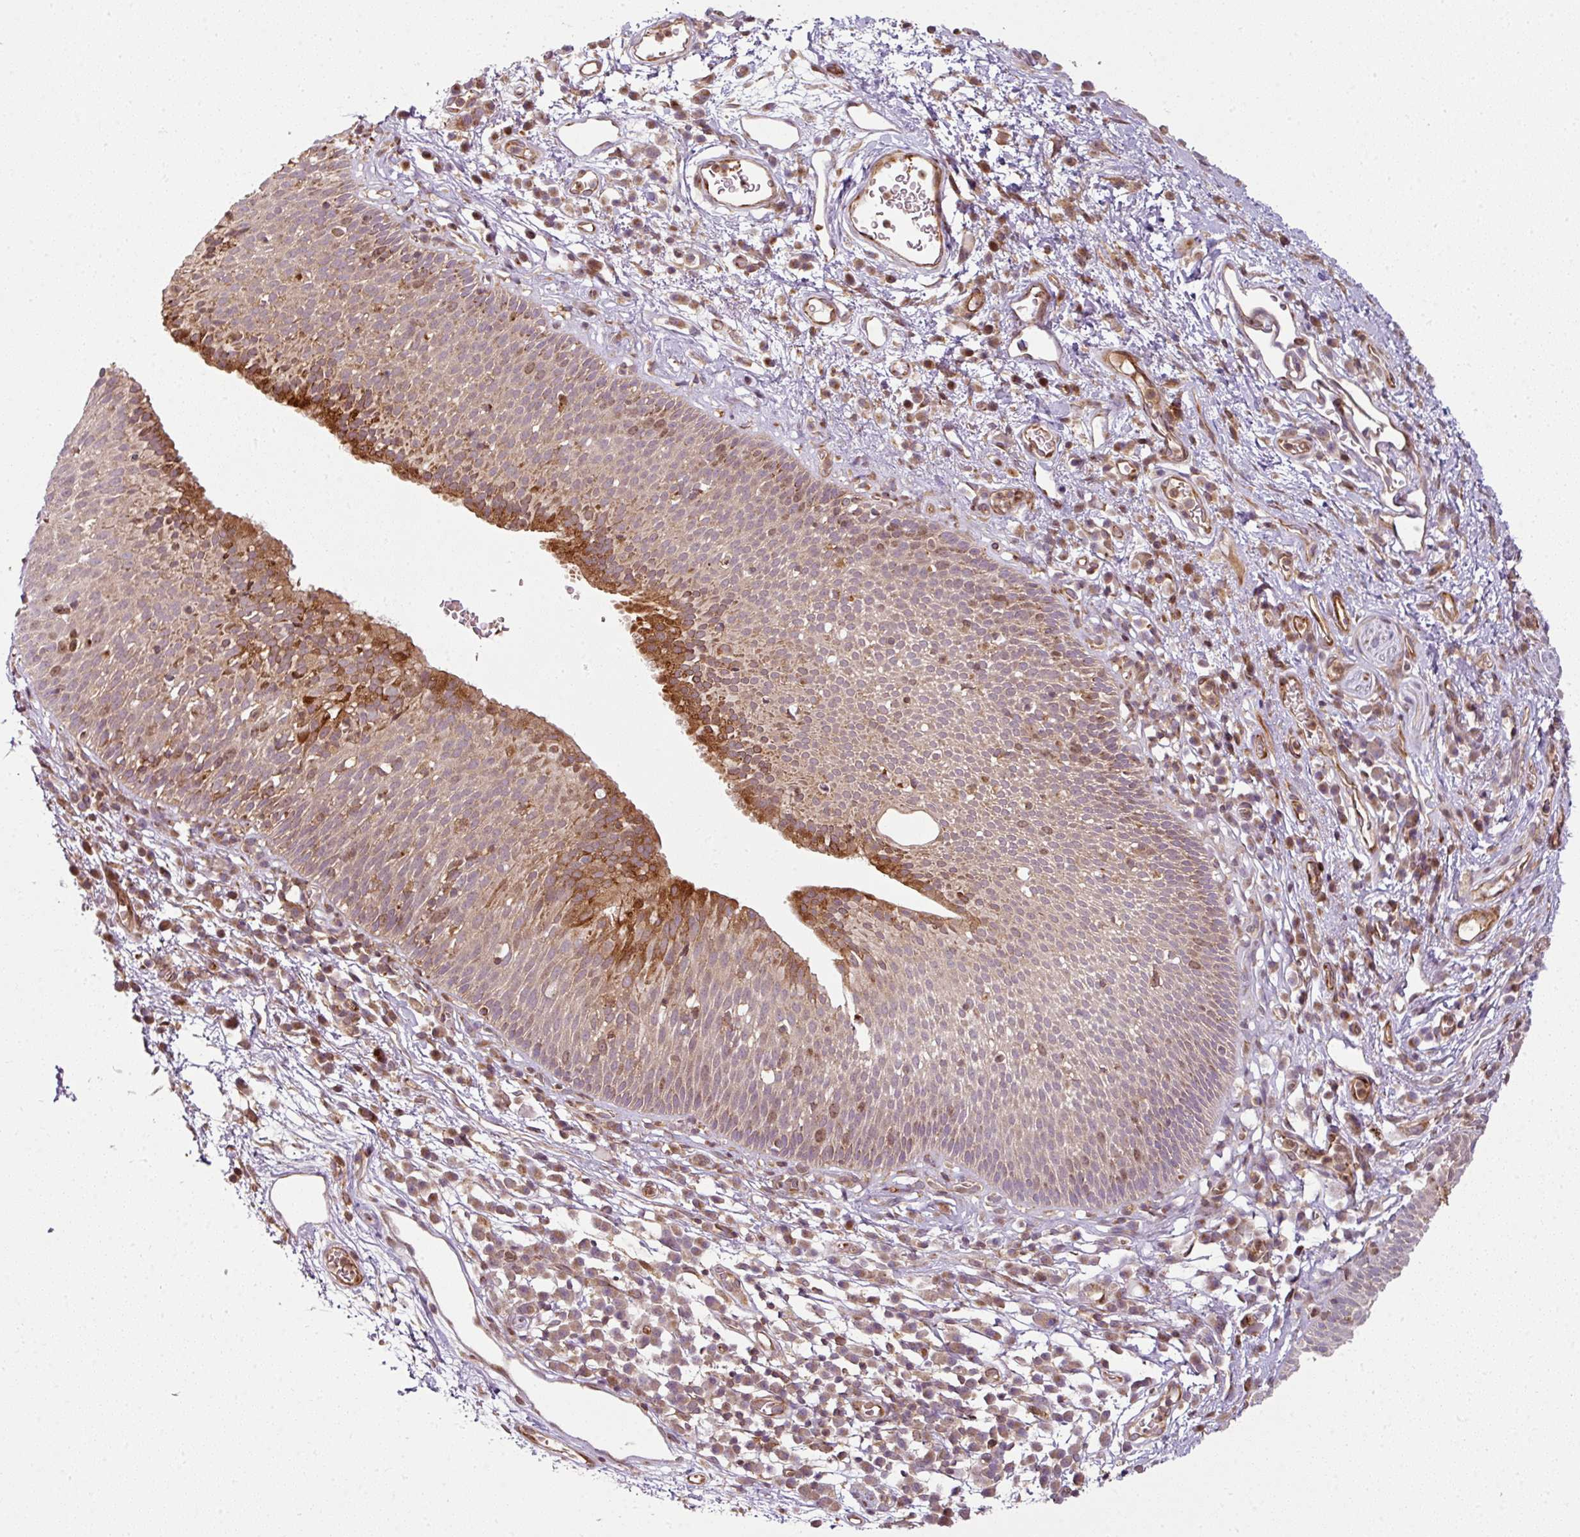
{"staining": {"intensity": "strong", "quantity": "25%-75%", "location": "cytoplasmic/membranous"}, "tissue": "nasopharynx", "cell_type": "Respiratory epithelial cells", "image_type": "normal", "snomed": [{"axis": "morphology", "description": "Normal tissue, NOS"}, {"axis": "topography", "description": "Lymph node"}, {"axis": "topography", "description": "Cartilage tissue"}, {"axis": "topography", "description": "Nasopharynx"}], "caption": "The image shows immunohistochemical staining of unremarkable nasopharynx. There is strong cytoplasmic/membranous positivity is appreciated in about 25%-75% of respiratory epithelial cells.", "gene": "ATAT1", "patient": {"sex": "male", "age": 63}}